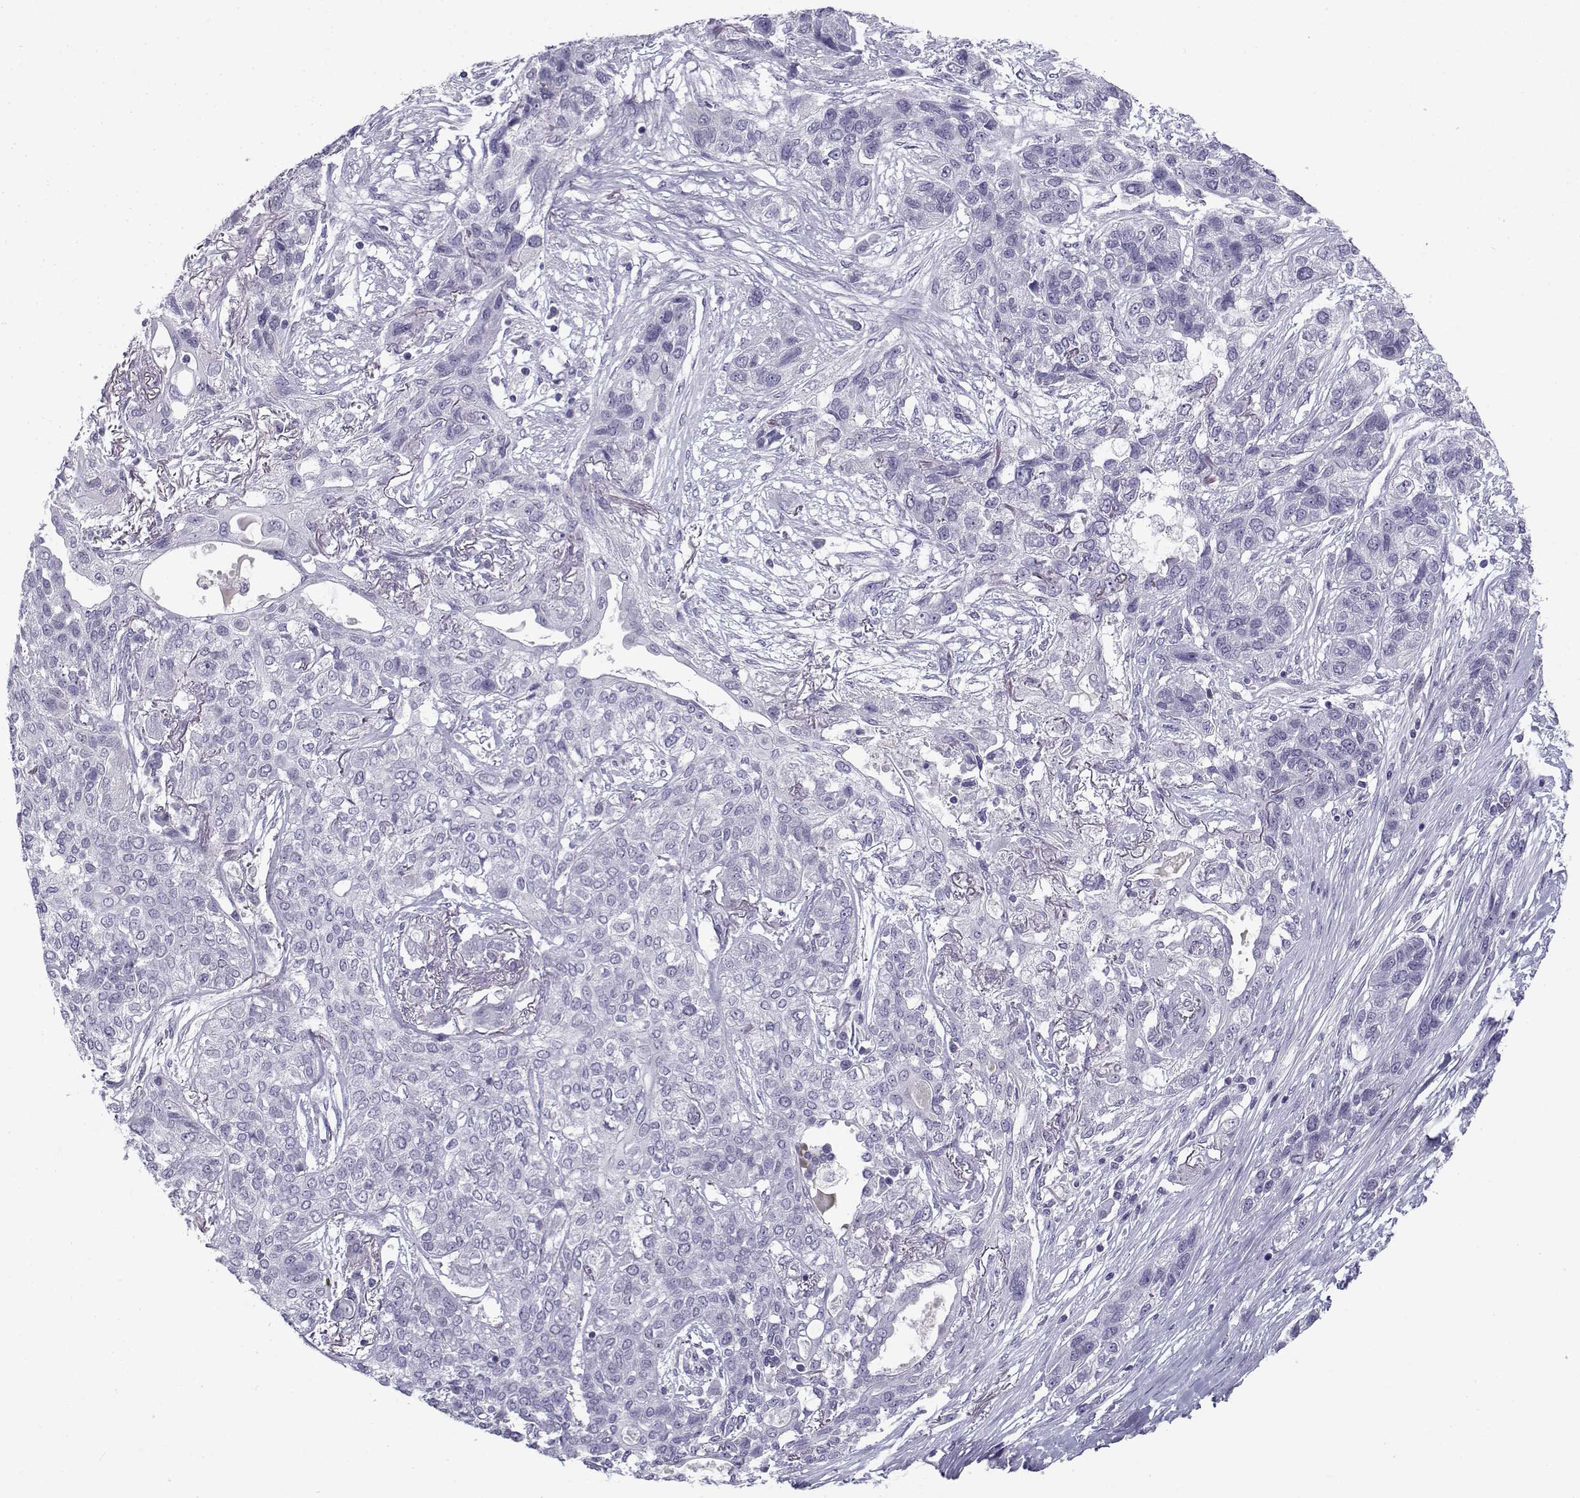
{"staining": {"intensity": "negative", "quantity": "none", "location": "none"}, "tissue": "lung cancer", "cell_type": "Tumor cells", "image_type": "cancer", "snomed": [{"axis": "morphology", "description": "Squamous cell carcinoma, NOS"}, {"axis": "topography", "description": "Lung"}], "caption": "Micrograph shows no protein staining in tumor cells of squamous cell carcinoma (lung) tissue.", "gene": "FAM166A", "patient": {"sex": "female", "age": 70}}